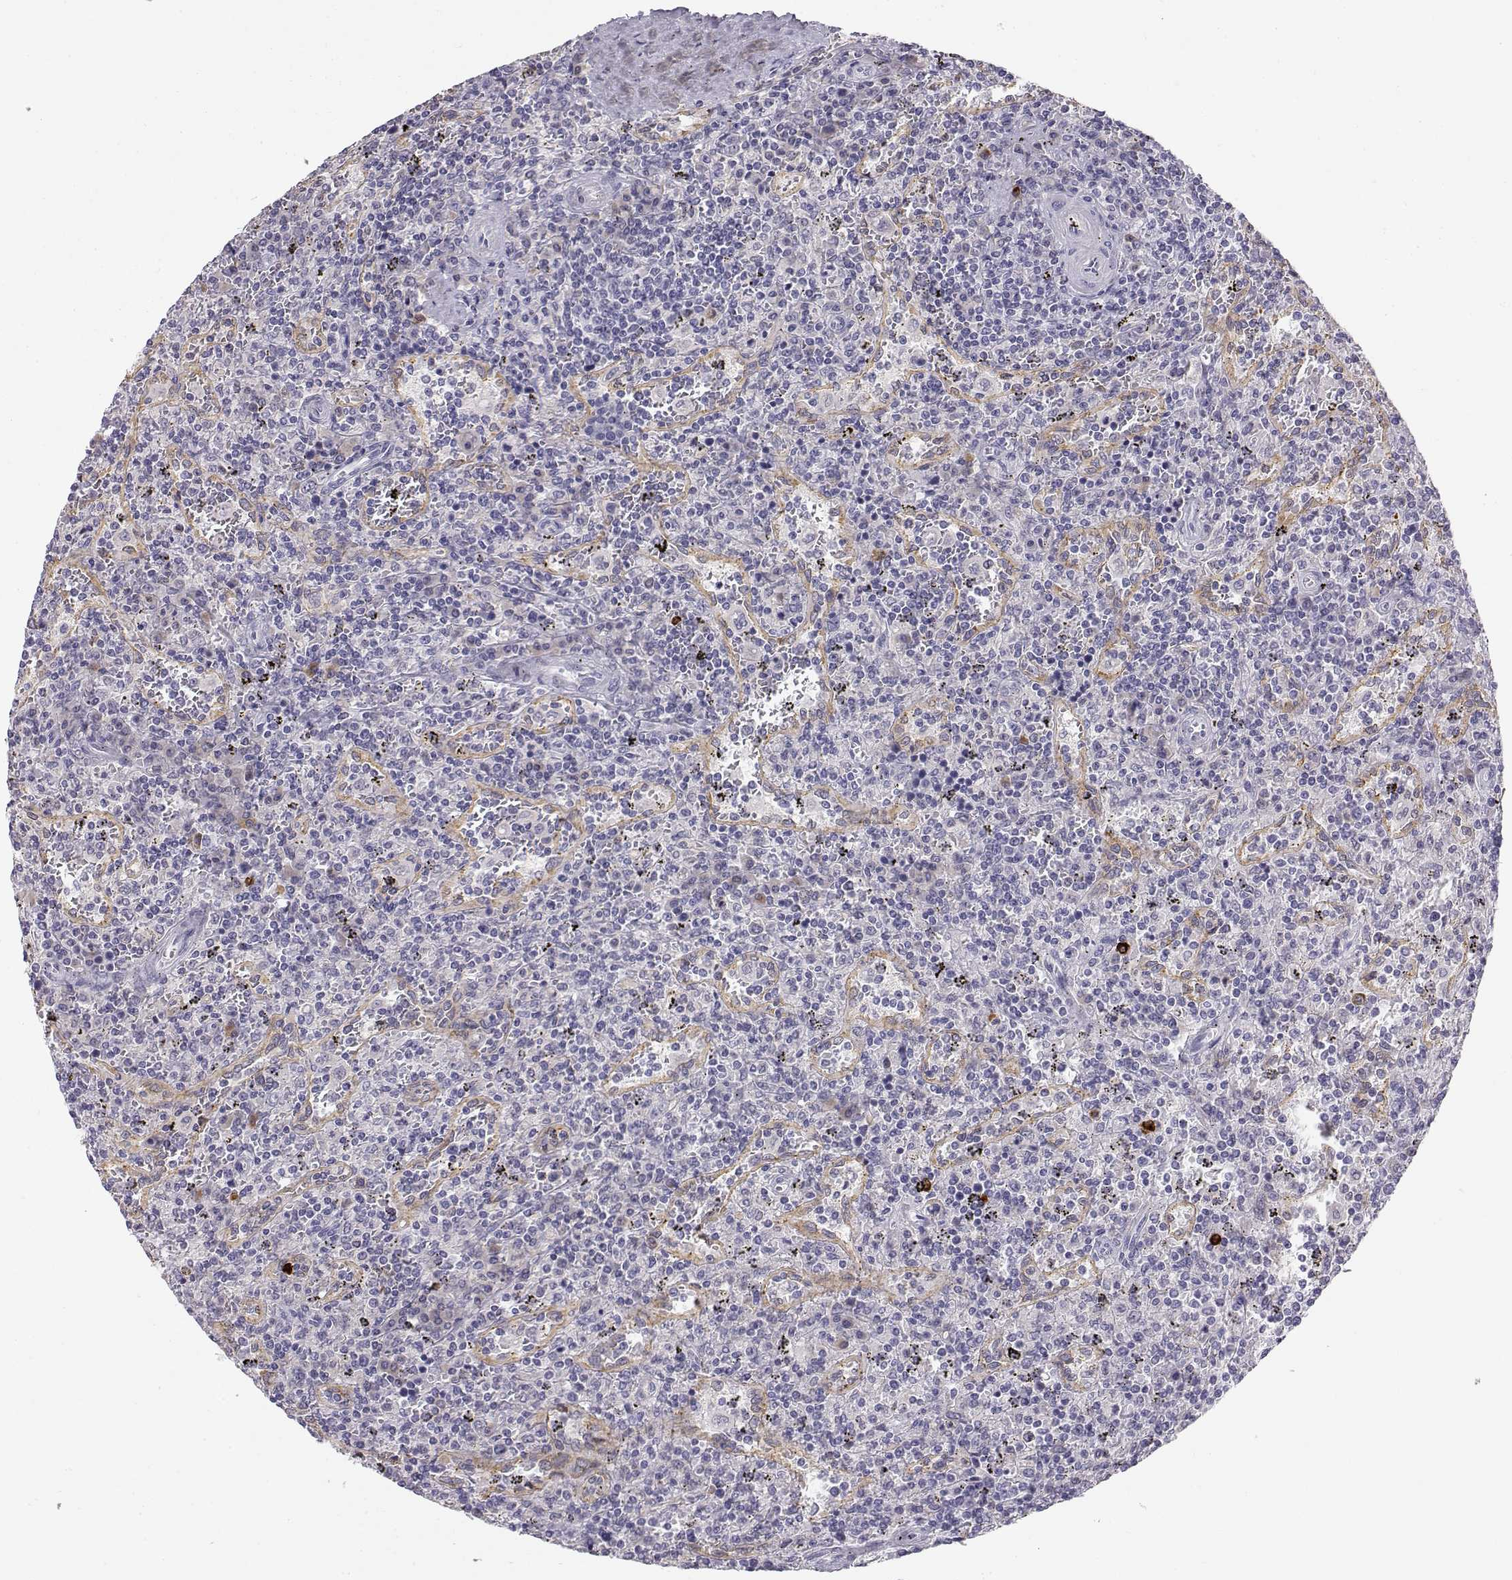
{"staining": {"intensity": "negative", "quantity": "none", "location": "none"}, "tissue": "lymphoma", "cell_type": "Tumor cells", "image_type": "cancer", "snomed": [{"axis": "morphology", "description": "Malignant lymphoma, non-Hodgkin's type, Low grade"}, {"axis": "topography", "description": "Spleen"}], "caption": "This is an immunohistochemistry micrograph of human lymphoma. There is no expression in tumor cells.", "gene": "ACSL6", "patient": {"sex": "male", "age": 62}}